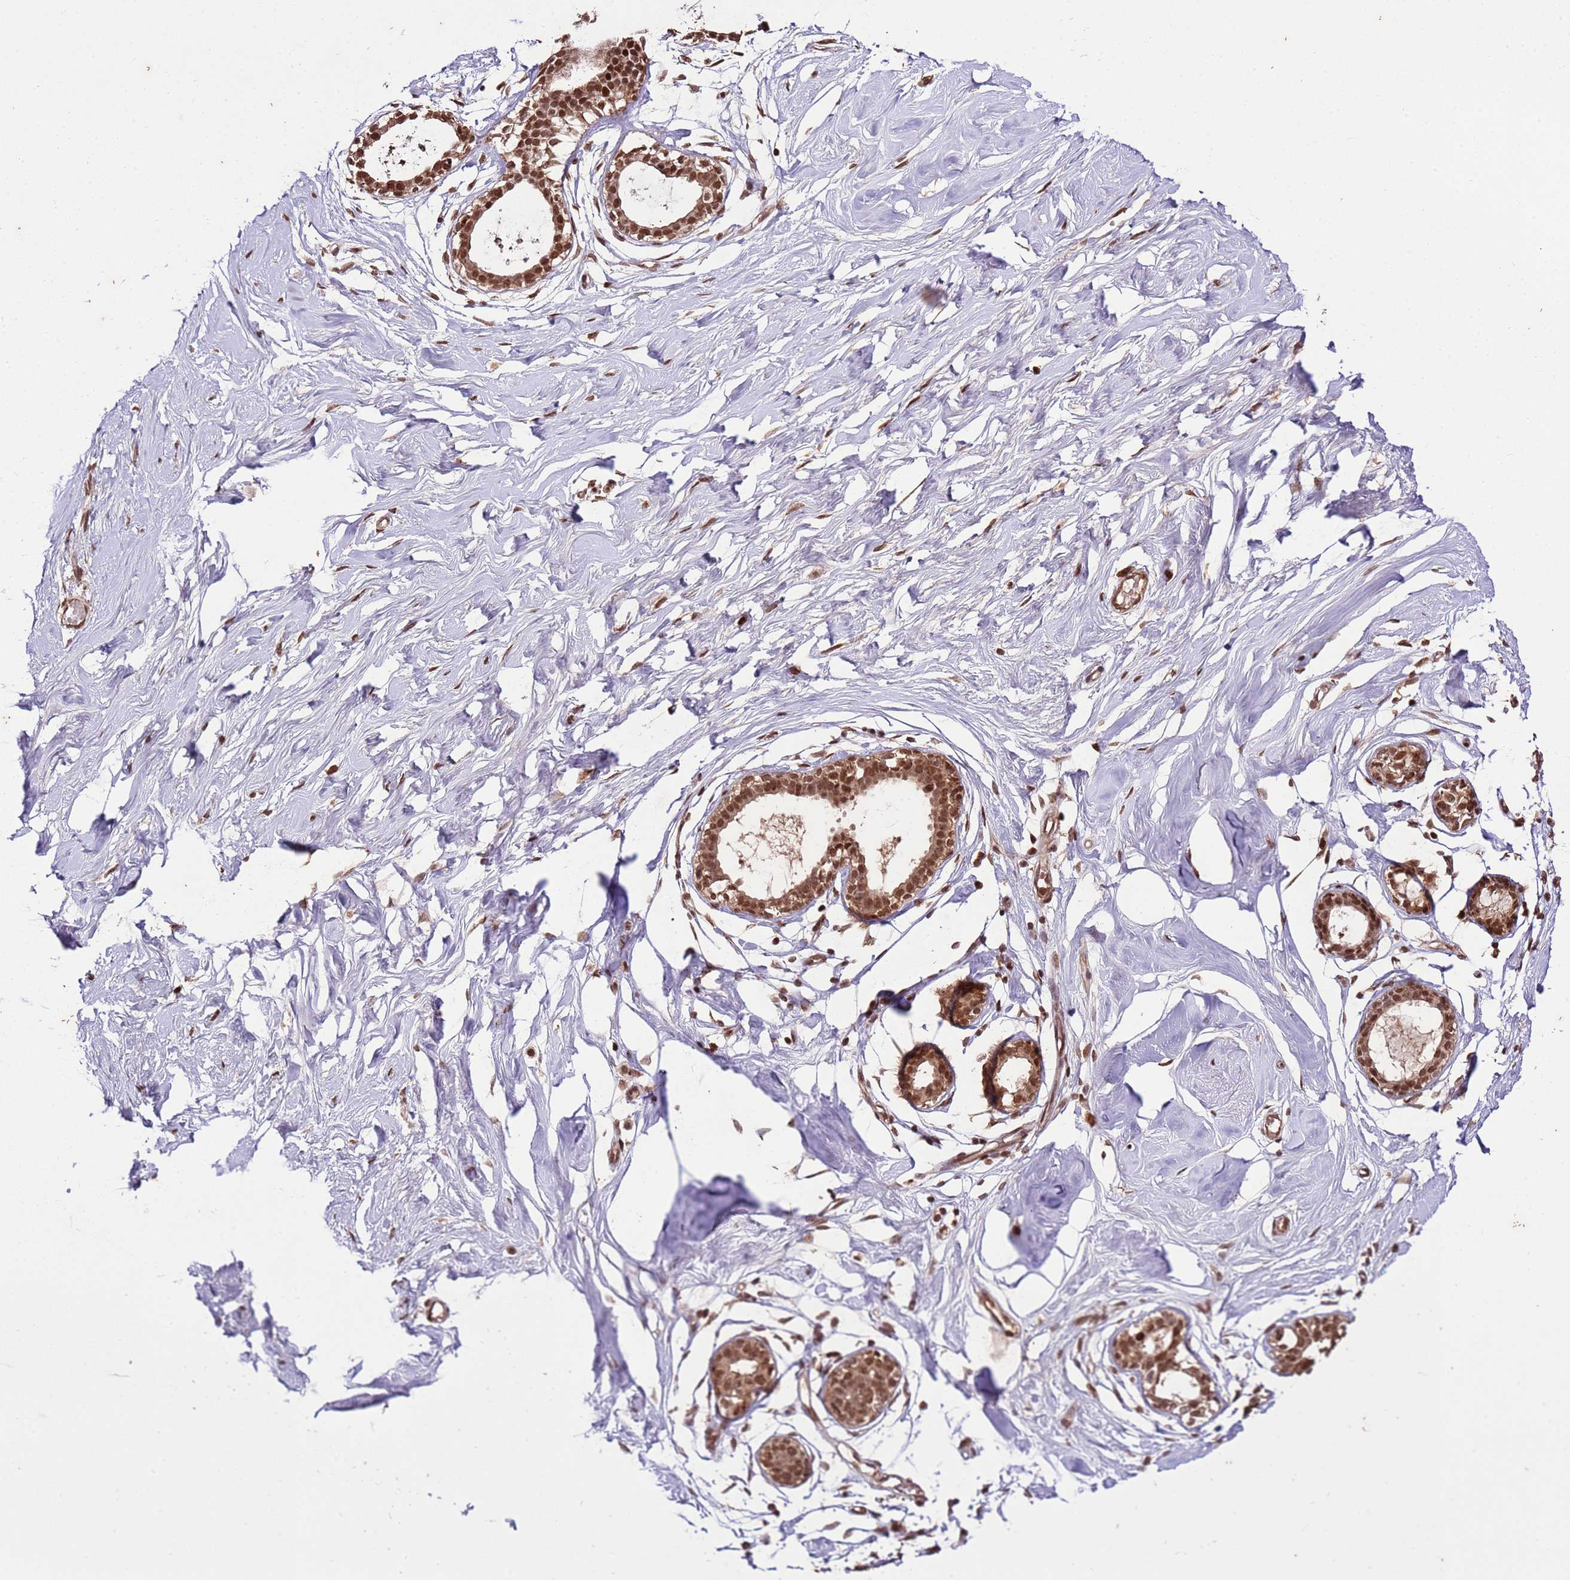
{"staining": {"intensity": "moderate", "quantity": ">75%", "location": "cytoplasmic/membranous,nuclear"}, "tissue": "breast", "cell_type": "Glandular cells", "image_type": "normal", "snomed": [{"axis": "morphology", "description": "Normal tissue, NOS"}, {"axis": "morphology", "description": "Adenoma, NOS"}, {"axis": "topography", "description": "Breast"}], "caption": "IHC image of normal breast stained for a protein (brown), which shows medium levels of moderate cytoplasmic/membranous,nuclear expression in about >75% of glandular cells.", "gene": "ZBTB12", "patient": {"sex": "female", "age": 23}}